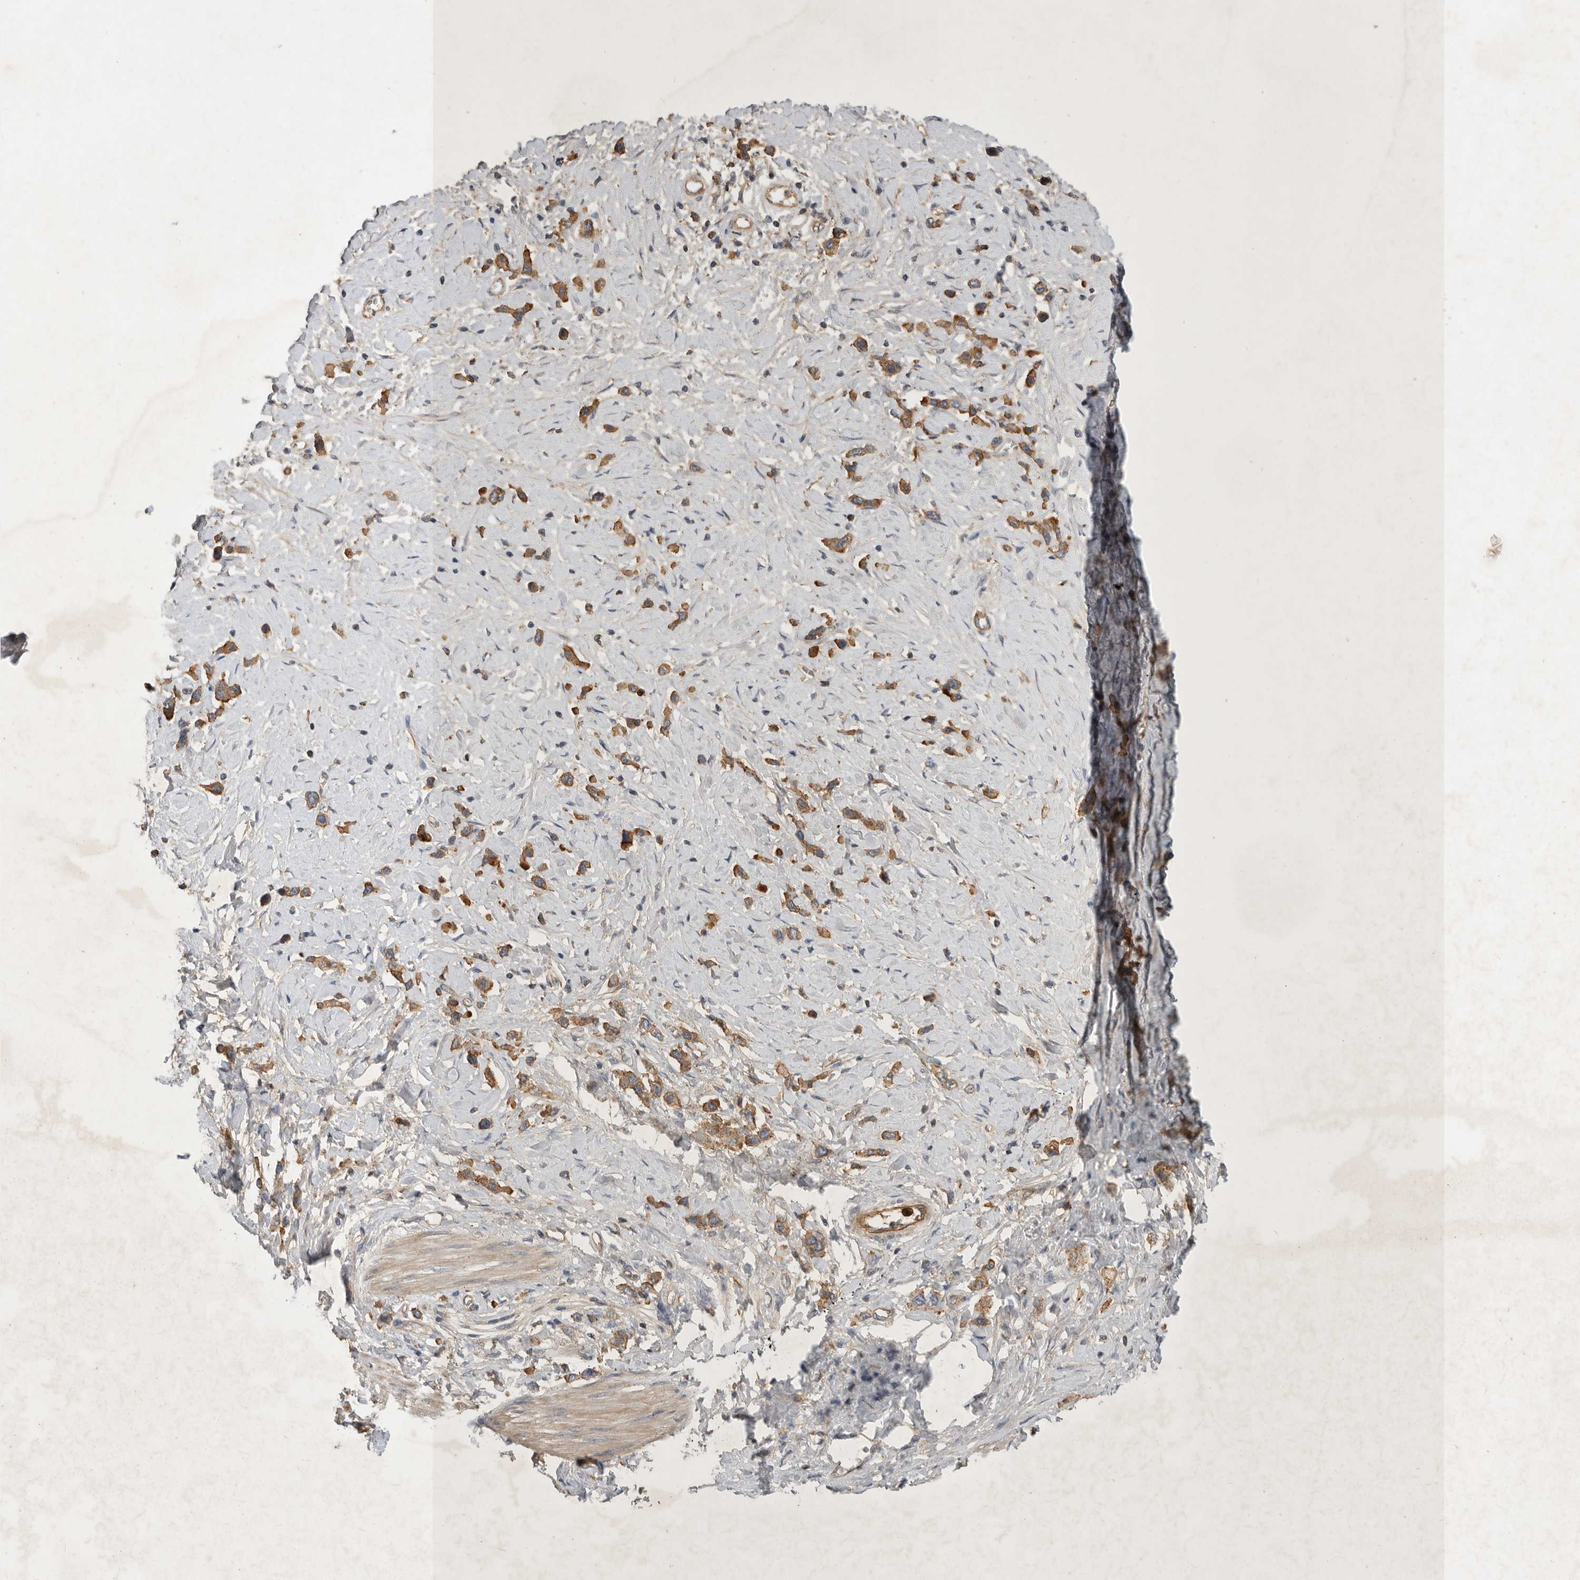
{"staining": {"intensity": "moderate", "quantity": ">75%", "location": "cytoplasmic/membranous"}, "tissue": "stomach cancer", "cell_type": "Tumor cells", "image_type": "cancer", "snomed": [{"axis": "morphology", "description": "Adenocarcinoma, NOS"}, {"axis": "topography", "description": "Stomach"}], "caption": "Human stomach cancer stained with a protein marker demonstrates moderate staining in tumor cells.", "gene": "MLPH", "patient": {"sex": "female", "age": 65}}